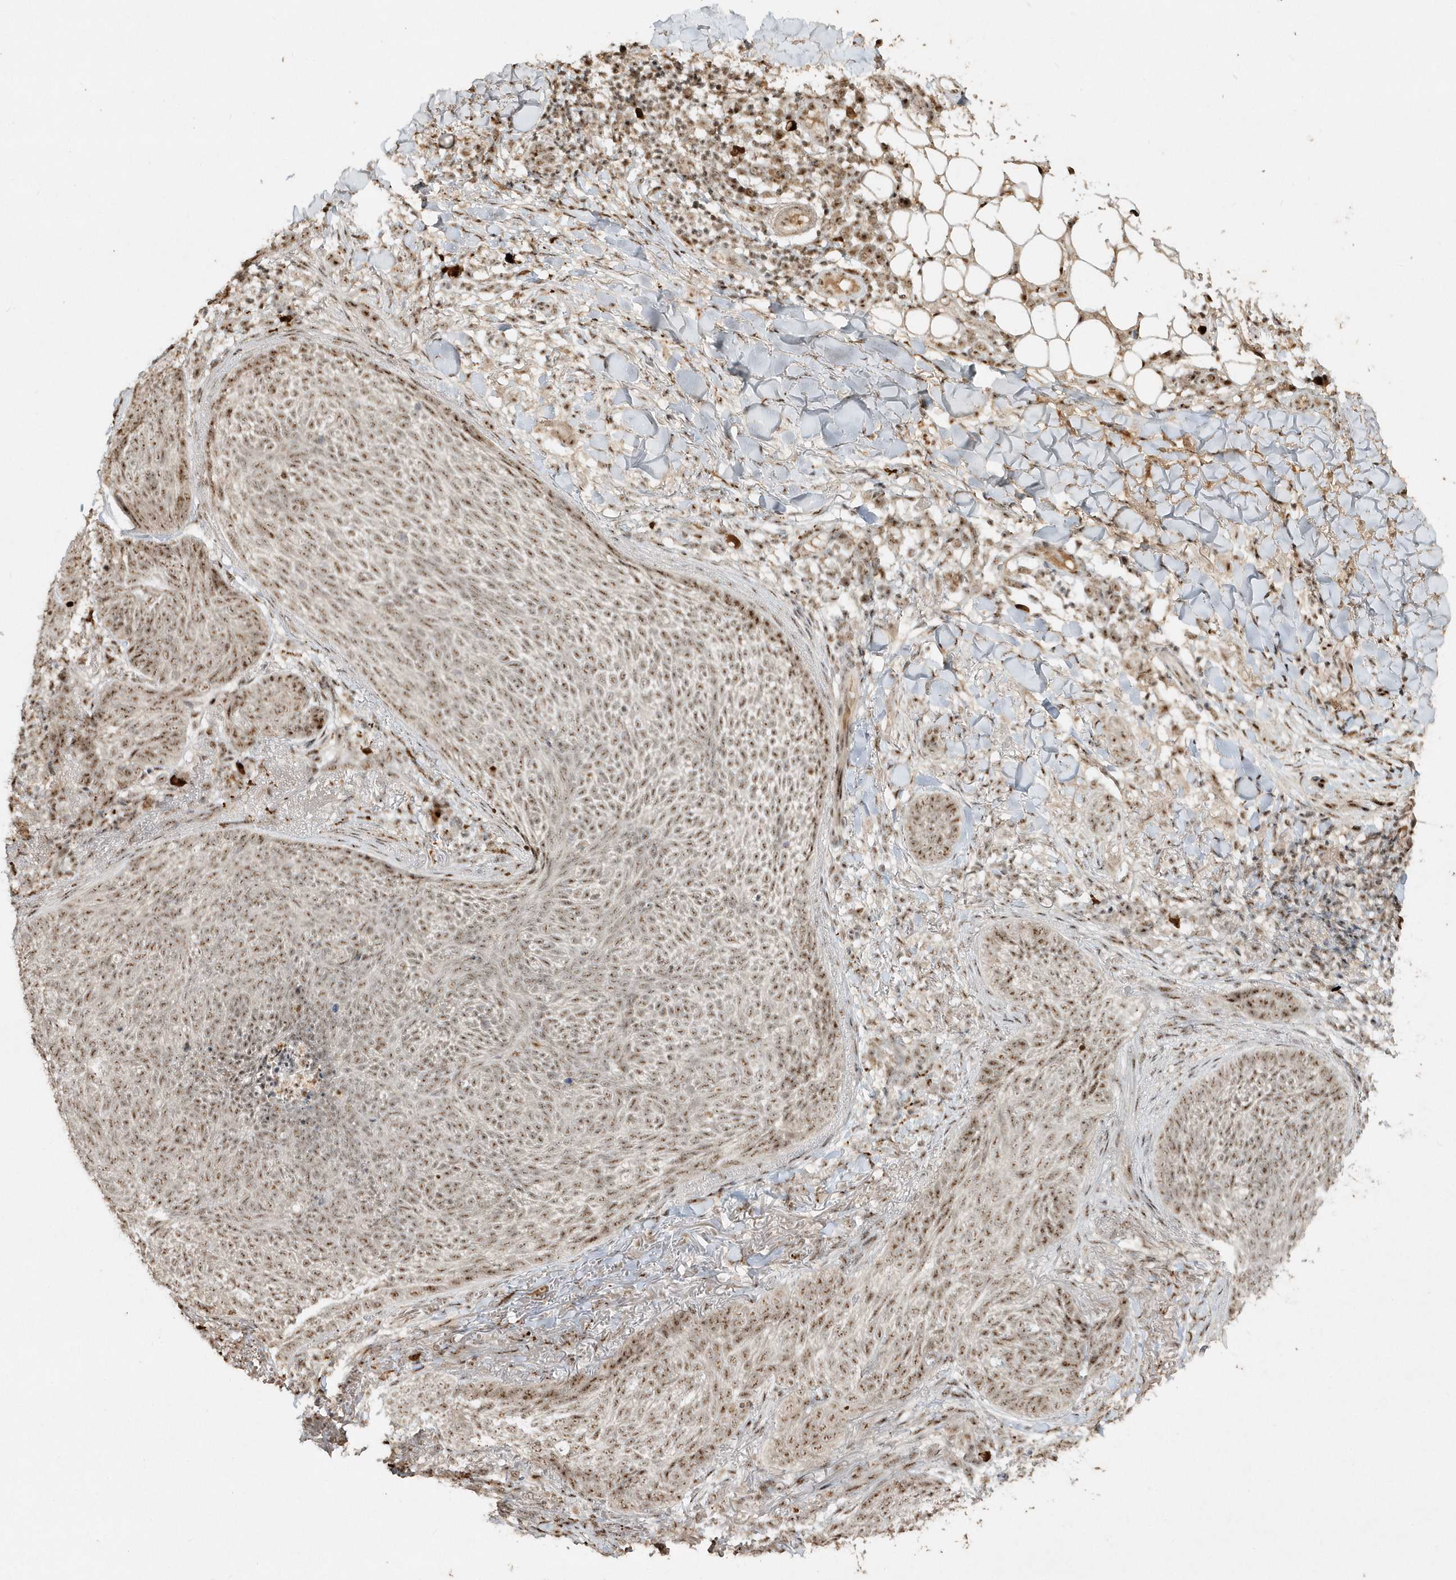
{"staining": {"intensity": "moderate", "quantity": ">75%", "location": "nuclear"}, "tissue": "skin cancer", "cell_type": "Tumor cells", "image_type": "cancer", "snomed": [{"axis": "morphology", "description": "Basal cell carcinoma"}, {"axis": "topography", "description": "Skin"}], "caption": "There is medium levels of moderate nuclear staining in tumor cells of skin basal cell carcinoma, as demonstrated by immunohistochemical staining (brown color).", "gene": "POLR3B", "patient": {"sex": "male", "age": 85}}